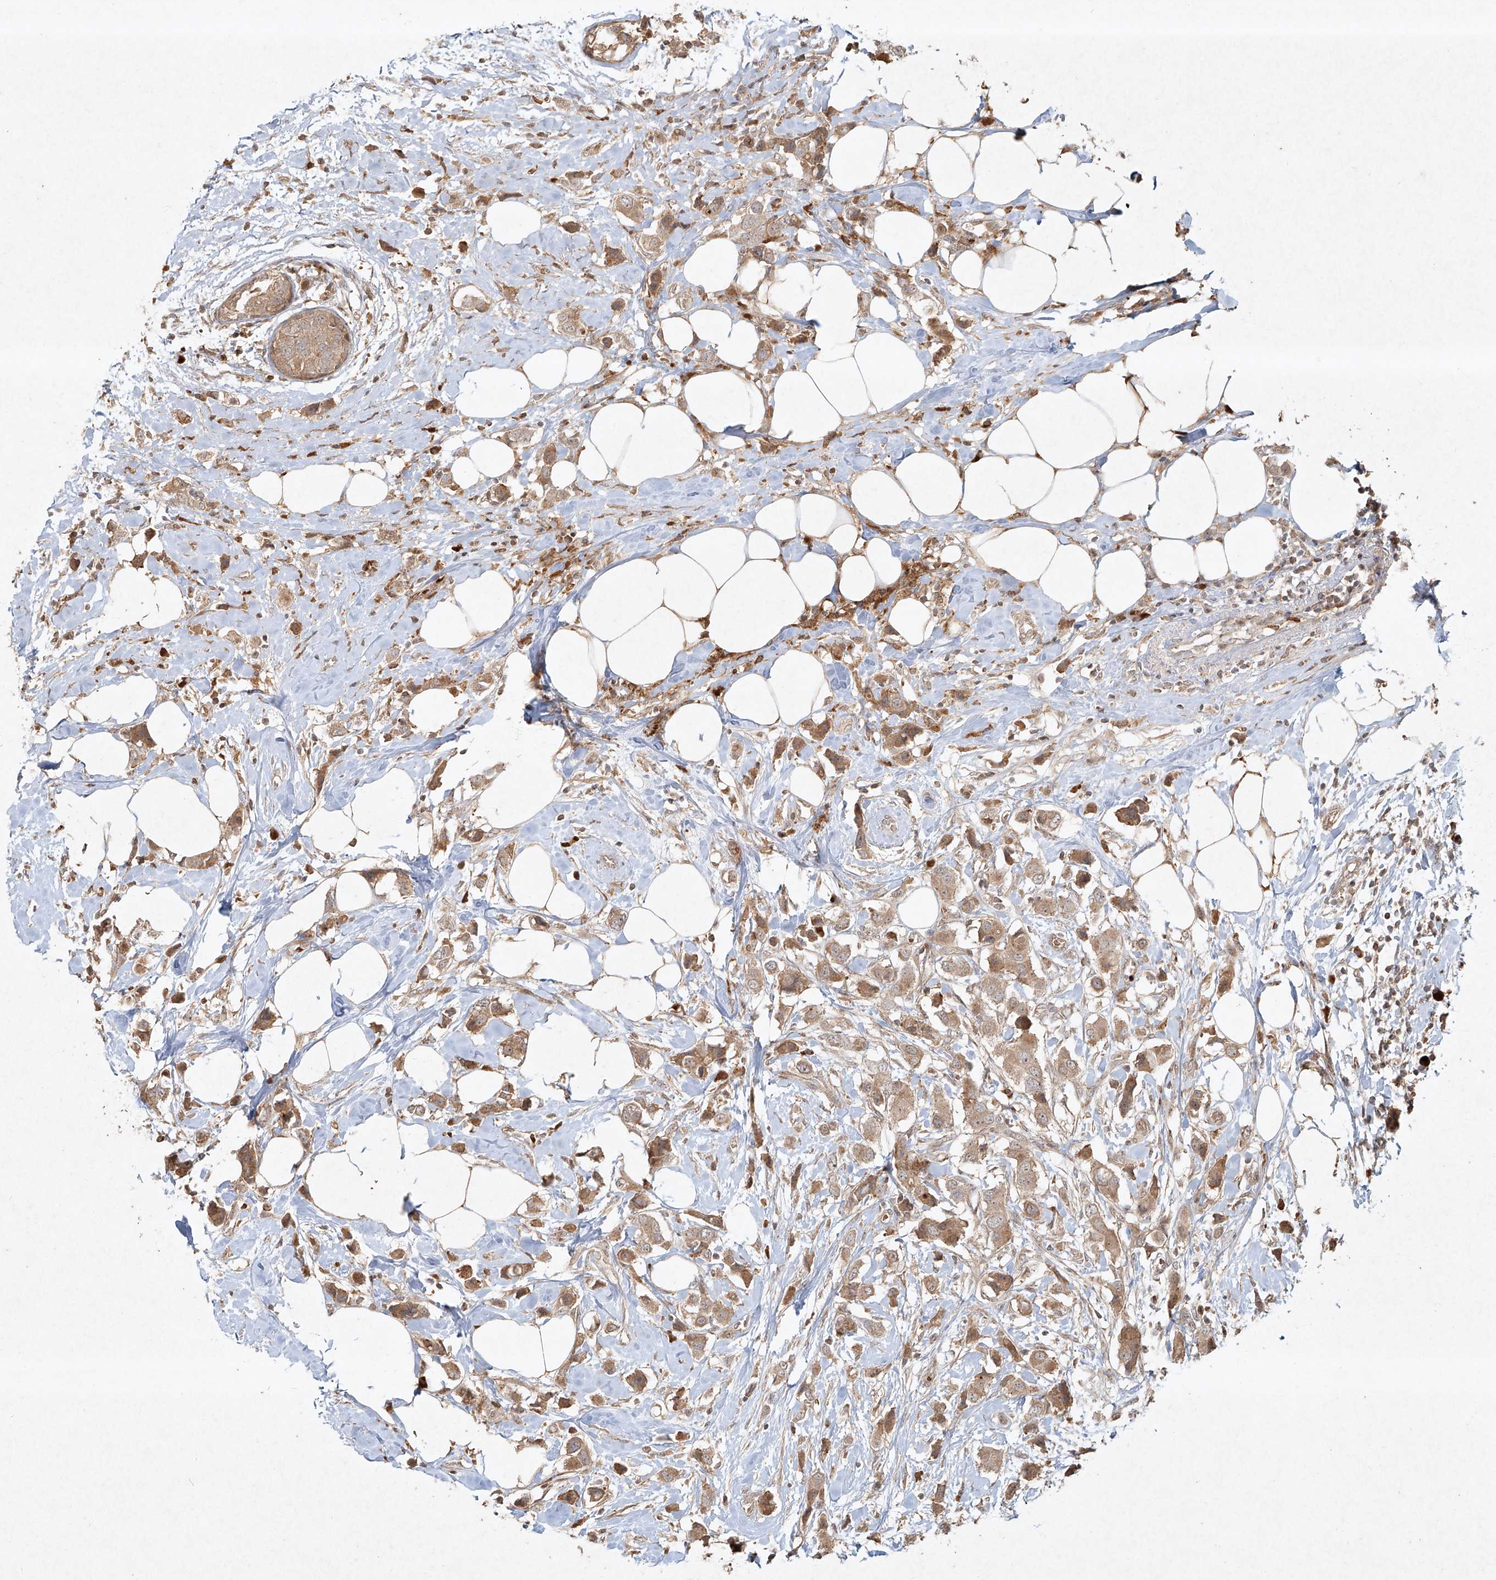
{"staining": {"intensity": "weak", "quantity": ">75%", "location": "cytoplasmic/membranous"}, "tissue": "breast cancer", "cell_type": "Tumor cells", "image_type": "cancer", "snomed": [{"axis": "morphology", "description": "Normal tissue, NOS"}, {"axis": "morphology", "description": "Duct carcinoma"}, {"axis": "topography", "description": "Breast"}], "caption": "Breast invasive ductal carcinoma stained with a brown dye displays weak cytoplasmic/membranous positive staining in approximately >75% of tumor cells.", "gene": "CYYR1", "patient": {"sex": "female", "age": 50}}